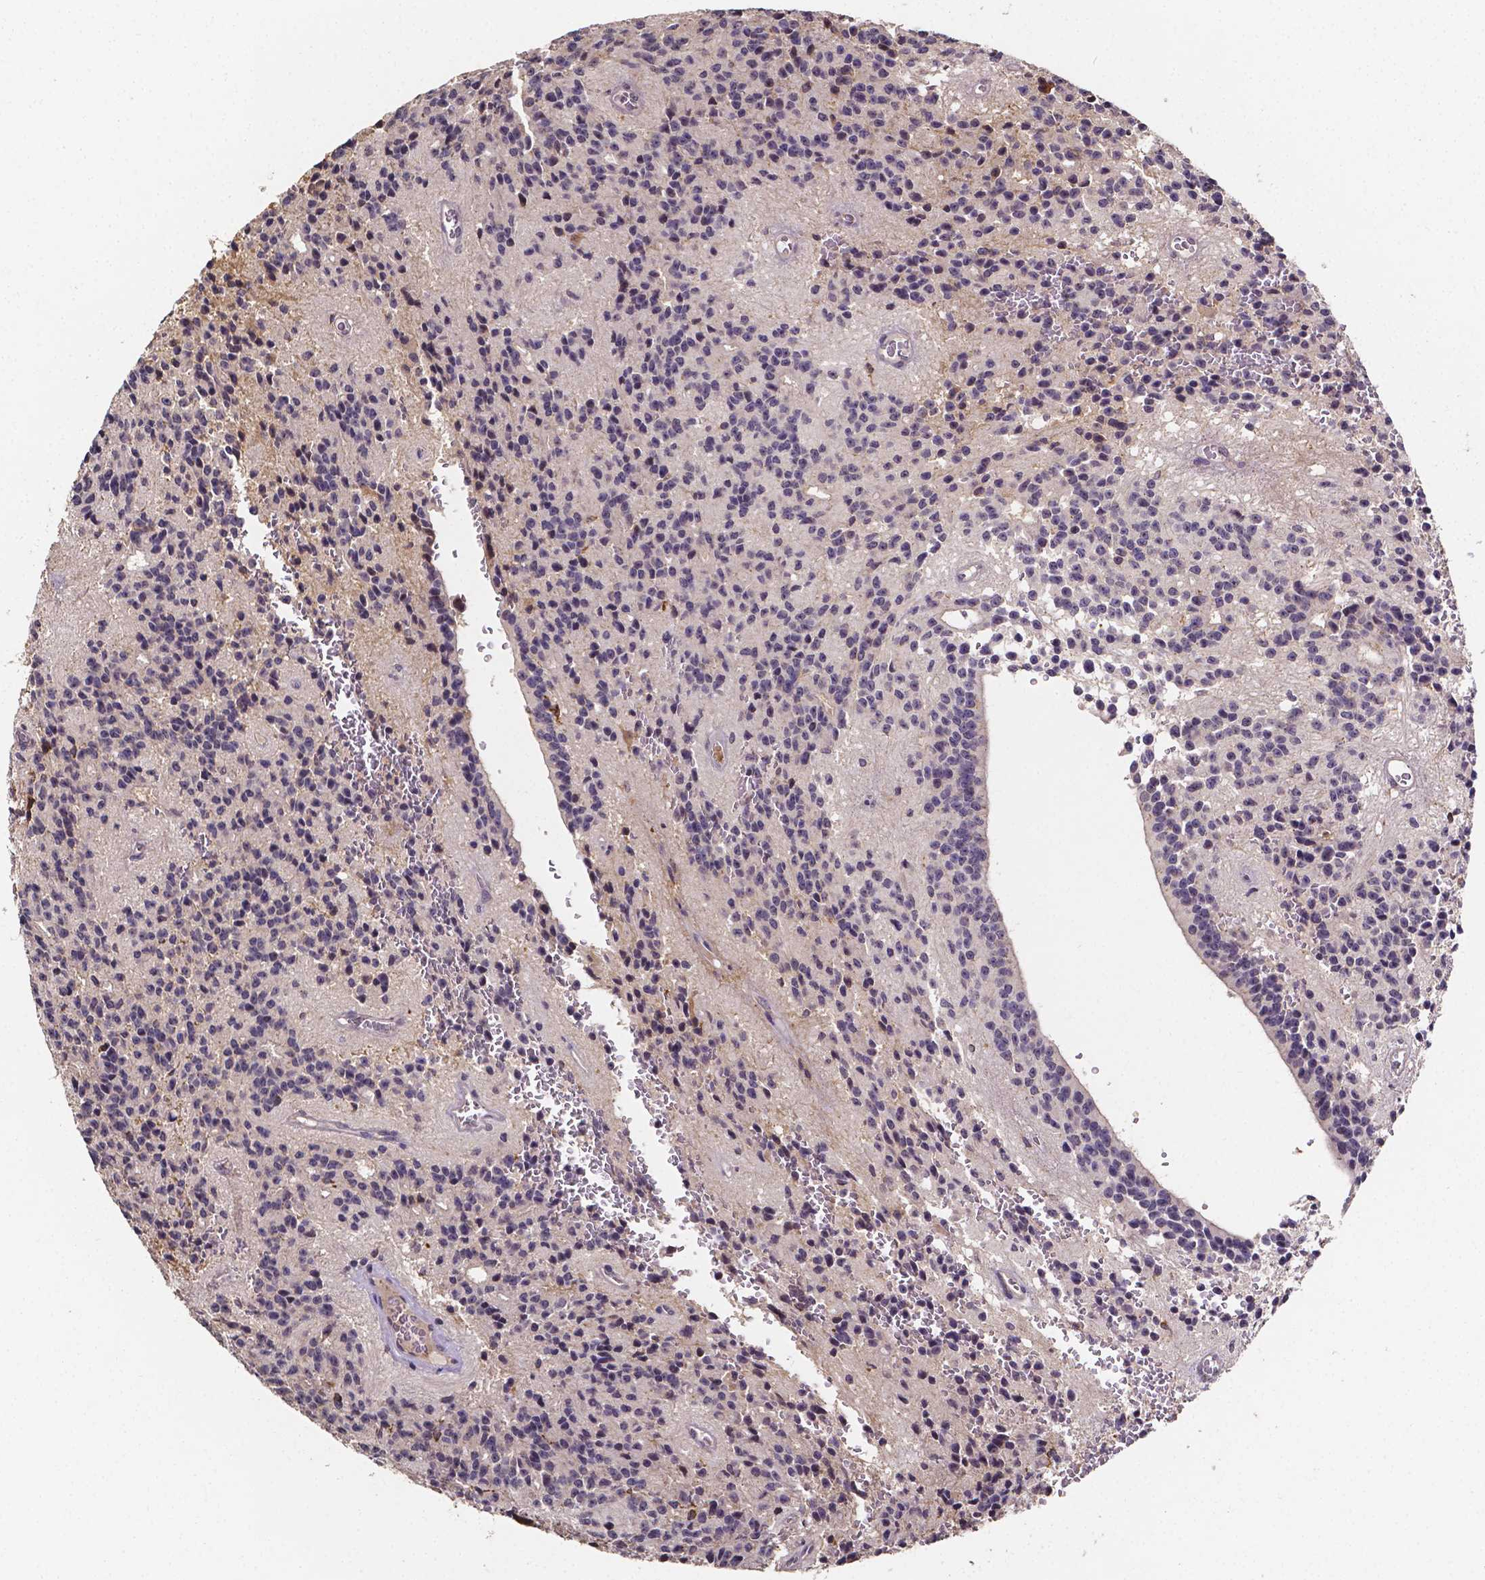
{"staining": {"intensity": "negative", "quantity": "none", "location": "none"}, "tissue": "glioma", "cell_type": "Tumor cells", "image_type": "cancer", "snomed": [{"axis": "morphology", "description": "Glioma, malignant, Low grade"}, {"axis": "topography", "description": "Brain"}], "caption": "Immunohistochemical staining of human malignant low-grade glioma shows no significant expression in tumor cells.", "gene": "NRGN", "patient": {"sex": "male", "age": 31}}